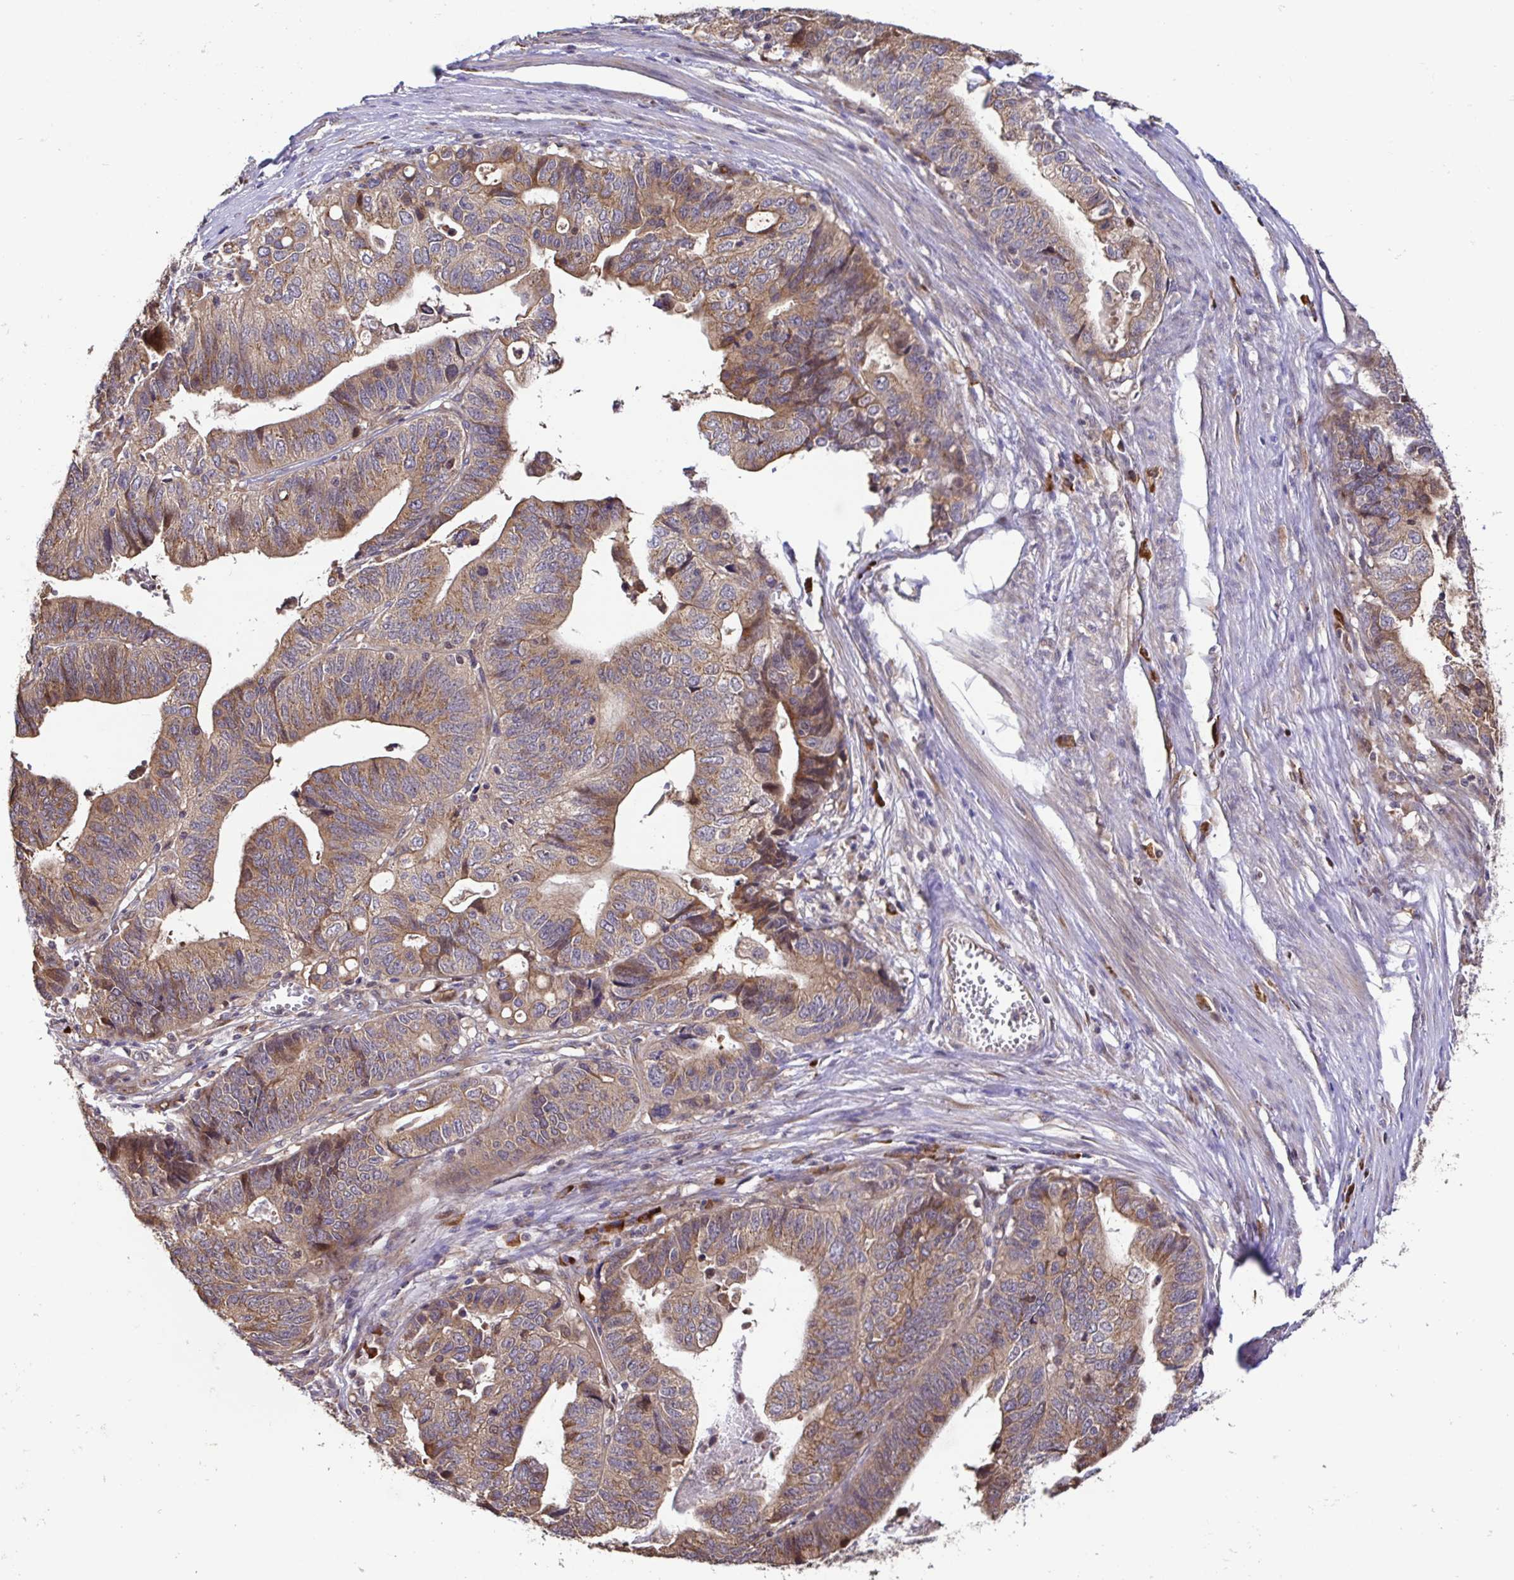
{"staining": {"intensity": "moderate", "quantity": ">75%", "location": "cytoplasmic/membranous"}, "tissue": "stomach cancer", "cell_type": "Tumor cells", "image_type": "cancer", "snomed": [{"axis": "morphology", "description": "Adenocarcinoma, NOS"}, {"axis": "topography", "description": "Stomach, upper"}], "caption": "This image displays IHC staining of stomach adenocarcinoma, with medium moderate cytoplasmic/membranous staining in approximately >75% of tumor cells.", "gene": "ELP1", "patient": {"sex": "female", "age": 67}}